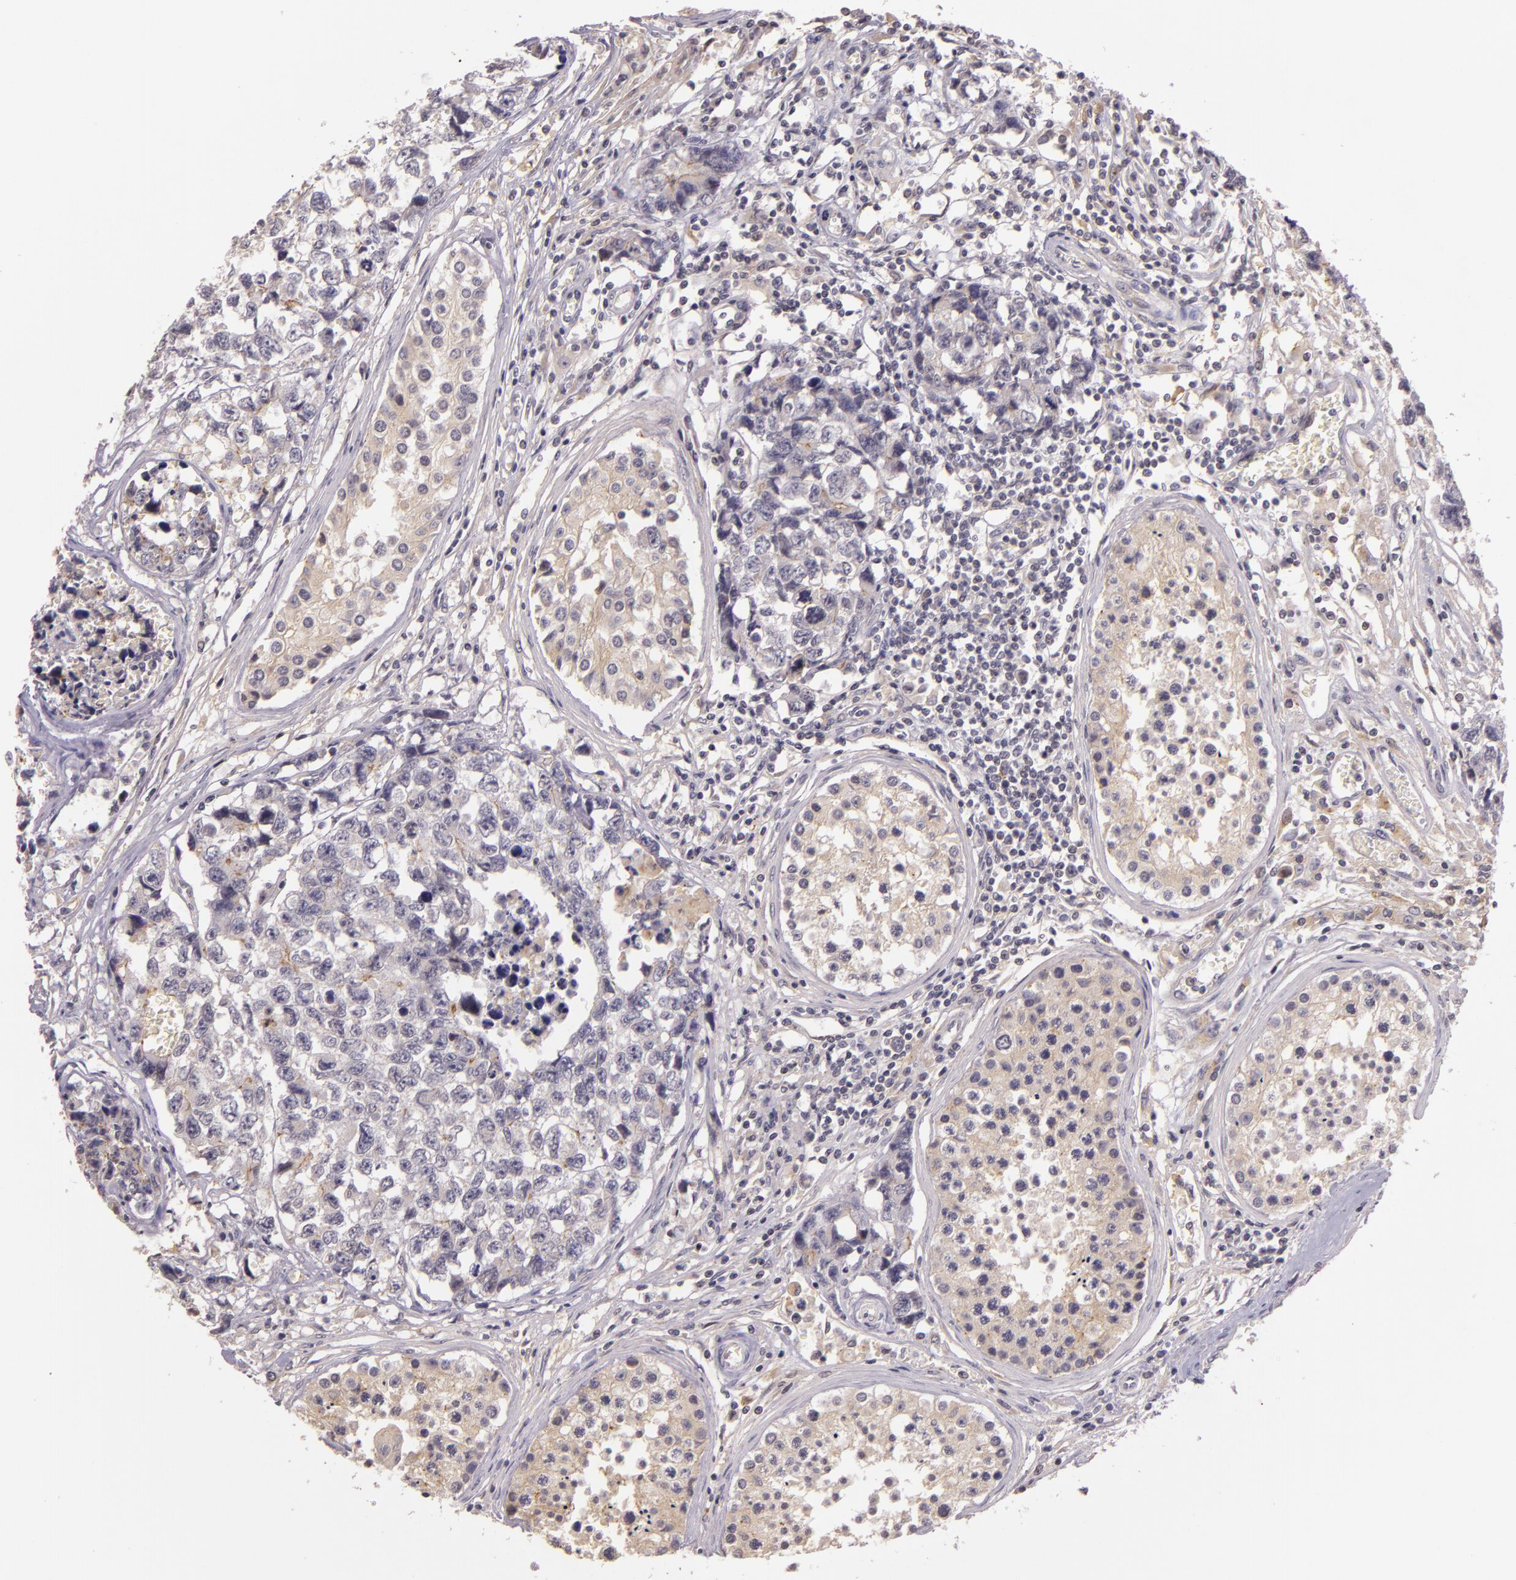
{"staining": {"intensity": "weak", "quantity": "<25%", "location": "cytoplasmic/membranous"}, "tissue": "testis cancer", "cell_type": "Tumor cells", "image_type": "cancer", "snomed": [{"axis": "morphology", "description": "Carcinoma, Embryonal, NOS"}, {"axis": "topography", "description": "Testis"}], "caption": "Immunohistochemistry histopathology image of neoplastic tissue: human testis cancer (embryonal carcinoma) stained with DAB exhibits no significant protein positivity in tumor cells. (Immunohistochemistry (ihc), brightfield microscopy, high magnification).", "gene": "ARMH4", "patient": {"sex": "male", "age": 31}}